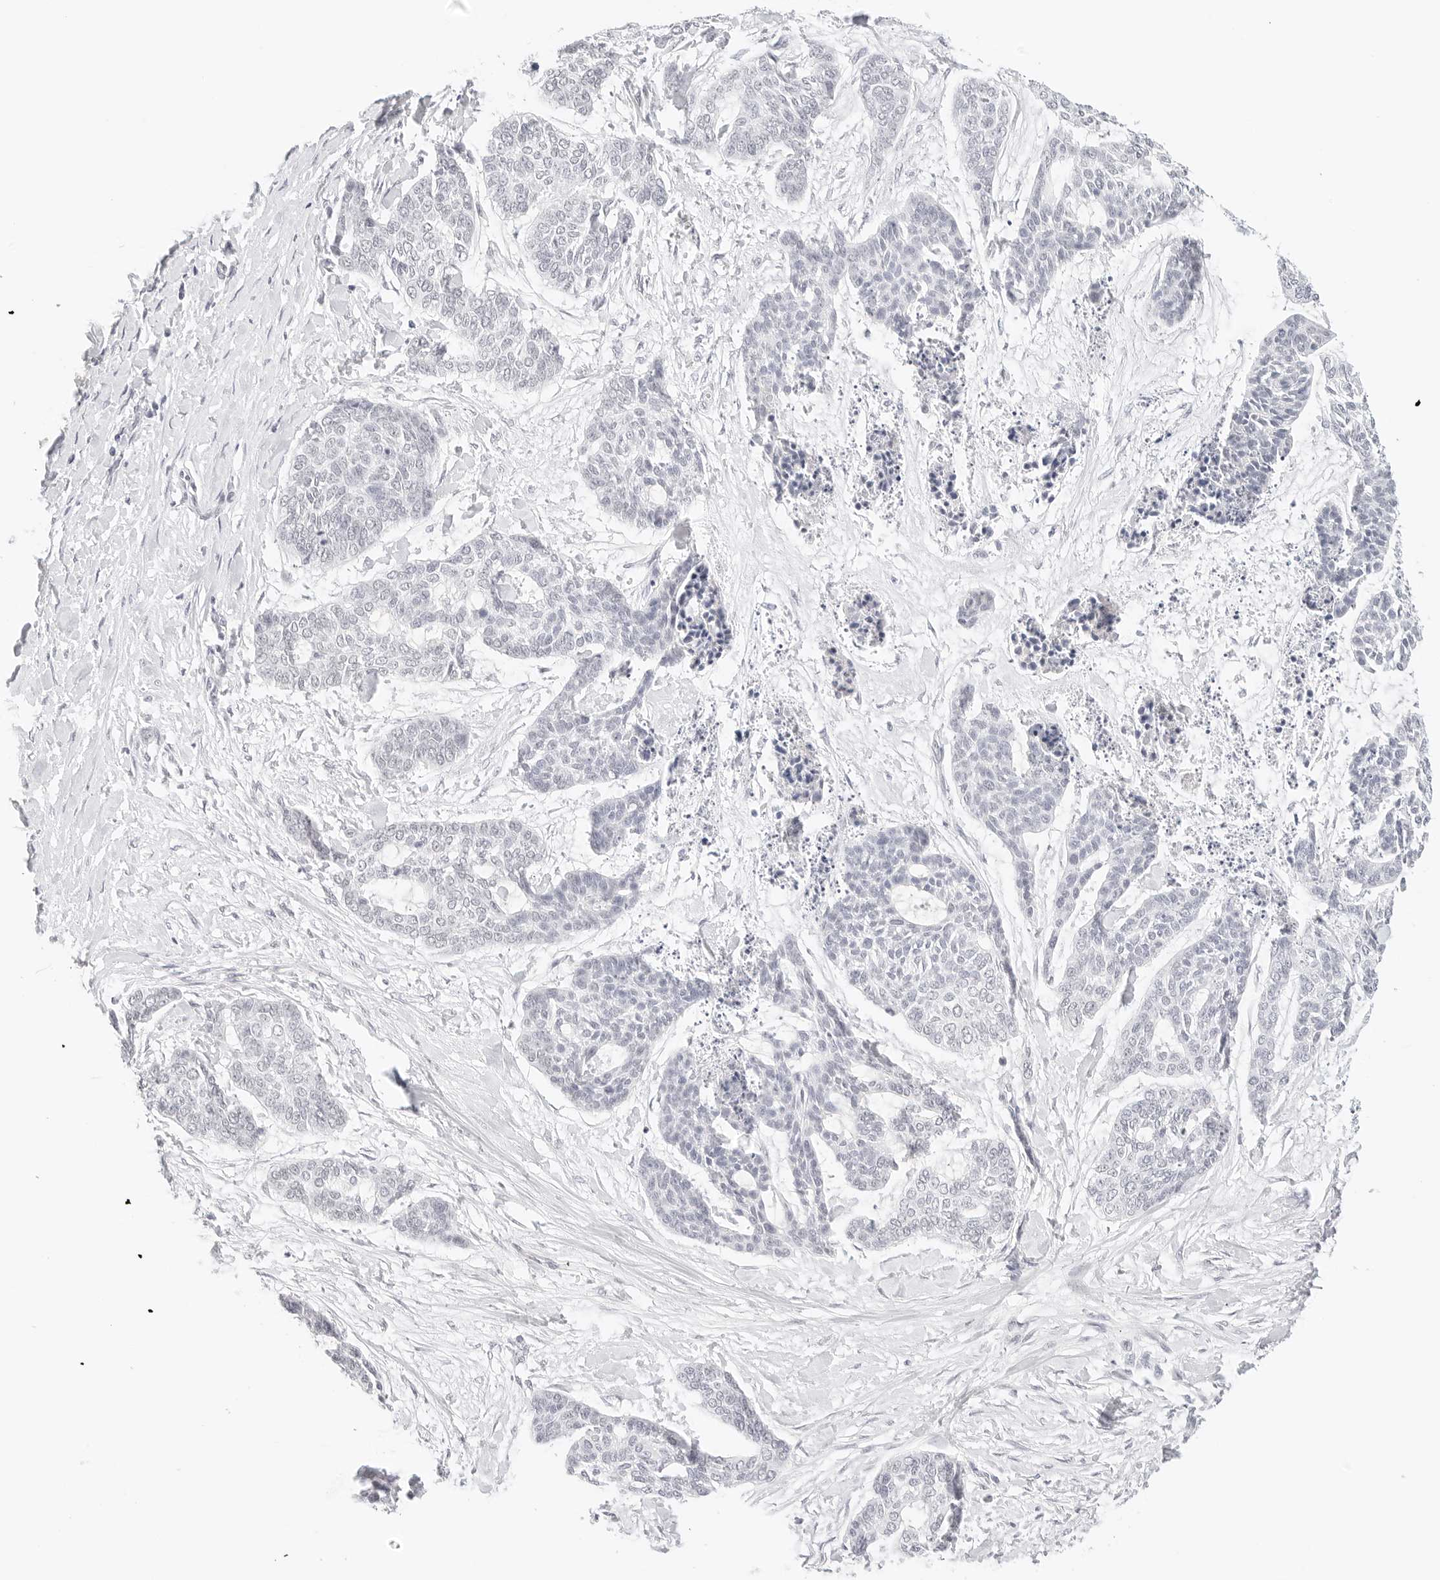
{"staining": {"intensity": "negative", "quantity": "none", "location": "none"}, "tissue": "skin cancer", "cell_type": "Tumor cells", "image_type": "cancer", "snomed": [{"axis": "morphology", "description": "Basal cell carcinoma"}, {"axis": "topography", "description": "Skin"}], "caption": "Immunohistochemistry of skin cancer (basal cell carcinoma) demonstrates no positivity in tumor cells.", "gene": "XKR4", "patient": {"sex": "female", "age": 64}}